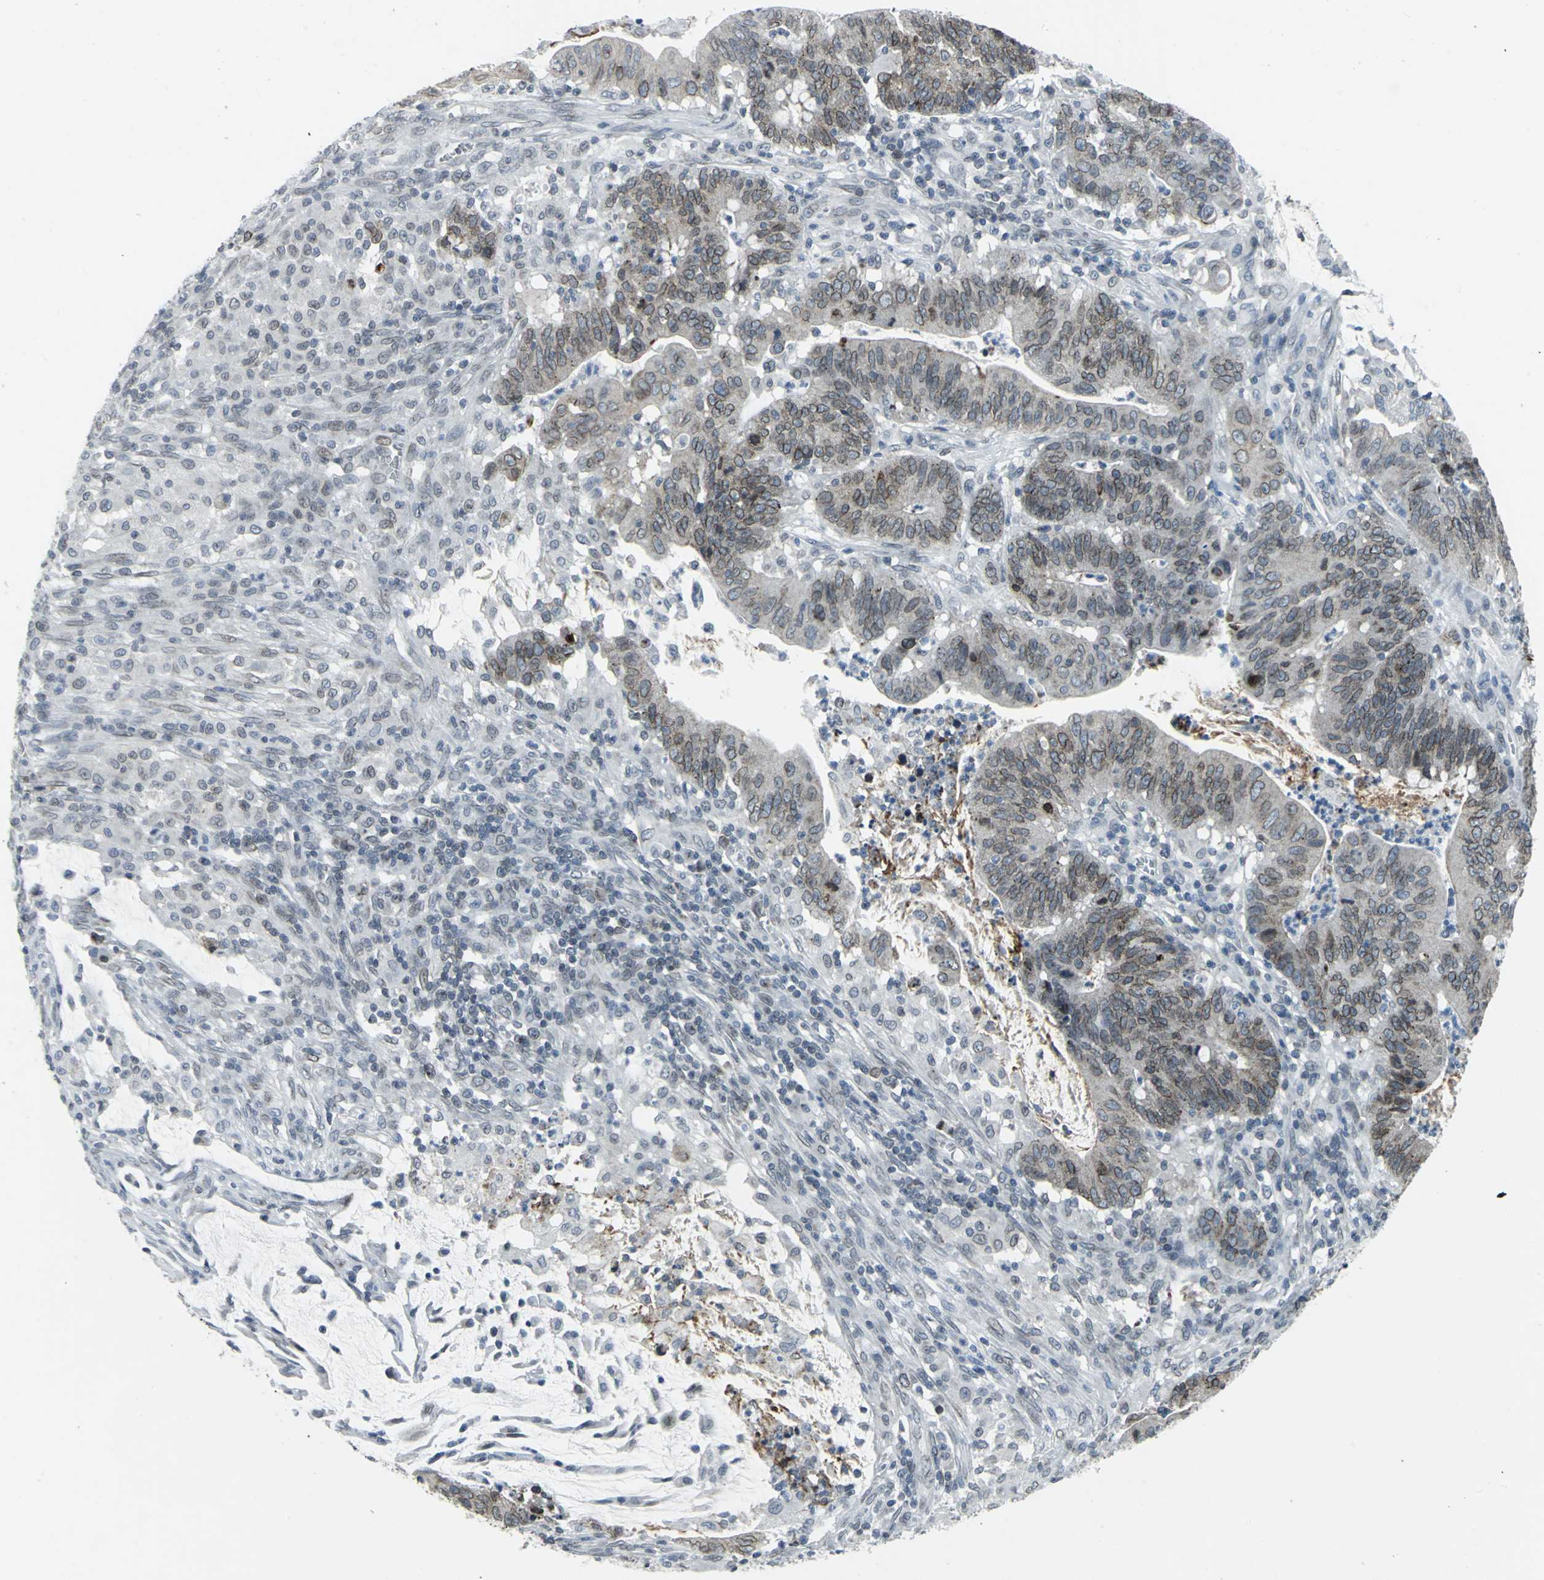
{"staining": {"intensity": "weak", "quantity": ">75%", "location": "cytoplasmic/membranous,nuclear"}, "tissue": "colorectal cancer", "cell_type": "Tumor cells", "image_type": "cancer", "snomed": [{"axis": "morphology", "description": "Adenocarcinoma, NOS"}, {"axis": "topography", "description": "Colon"}], "caption": "Immunohistochemistry of human colorectal cancer (adenocarcinoma) reveals low levels of weak cytoplasmic/membranous and nuclear staining in about >75% of tumor cells.", "gene": "SNUPN", "patient": {"sex": "male", "age": 45}}